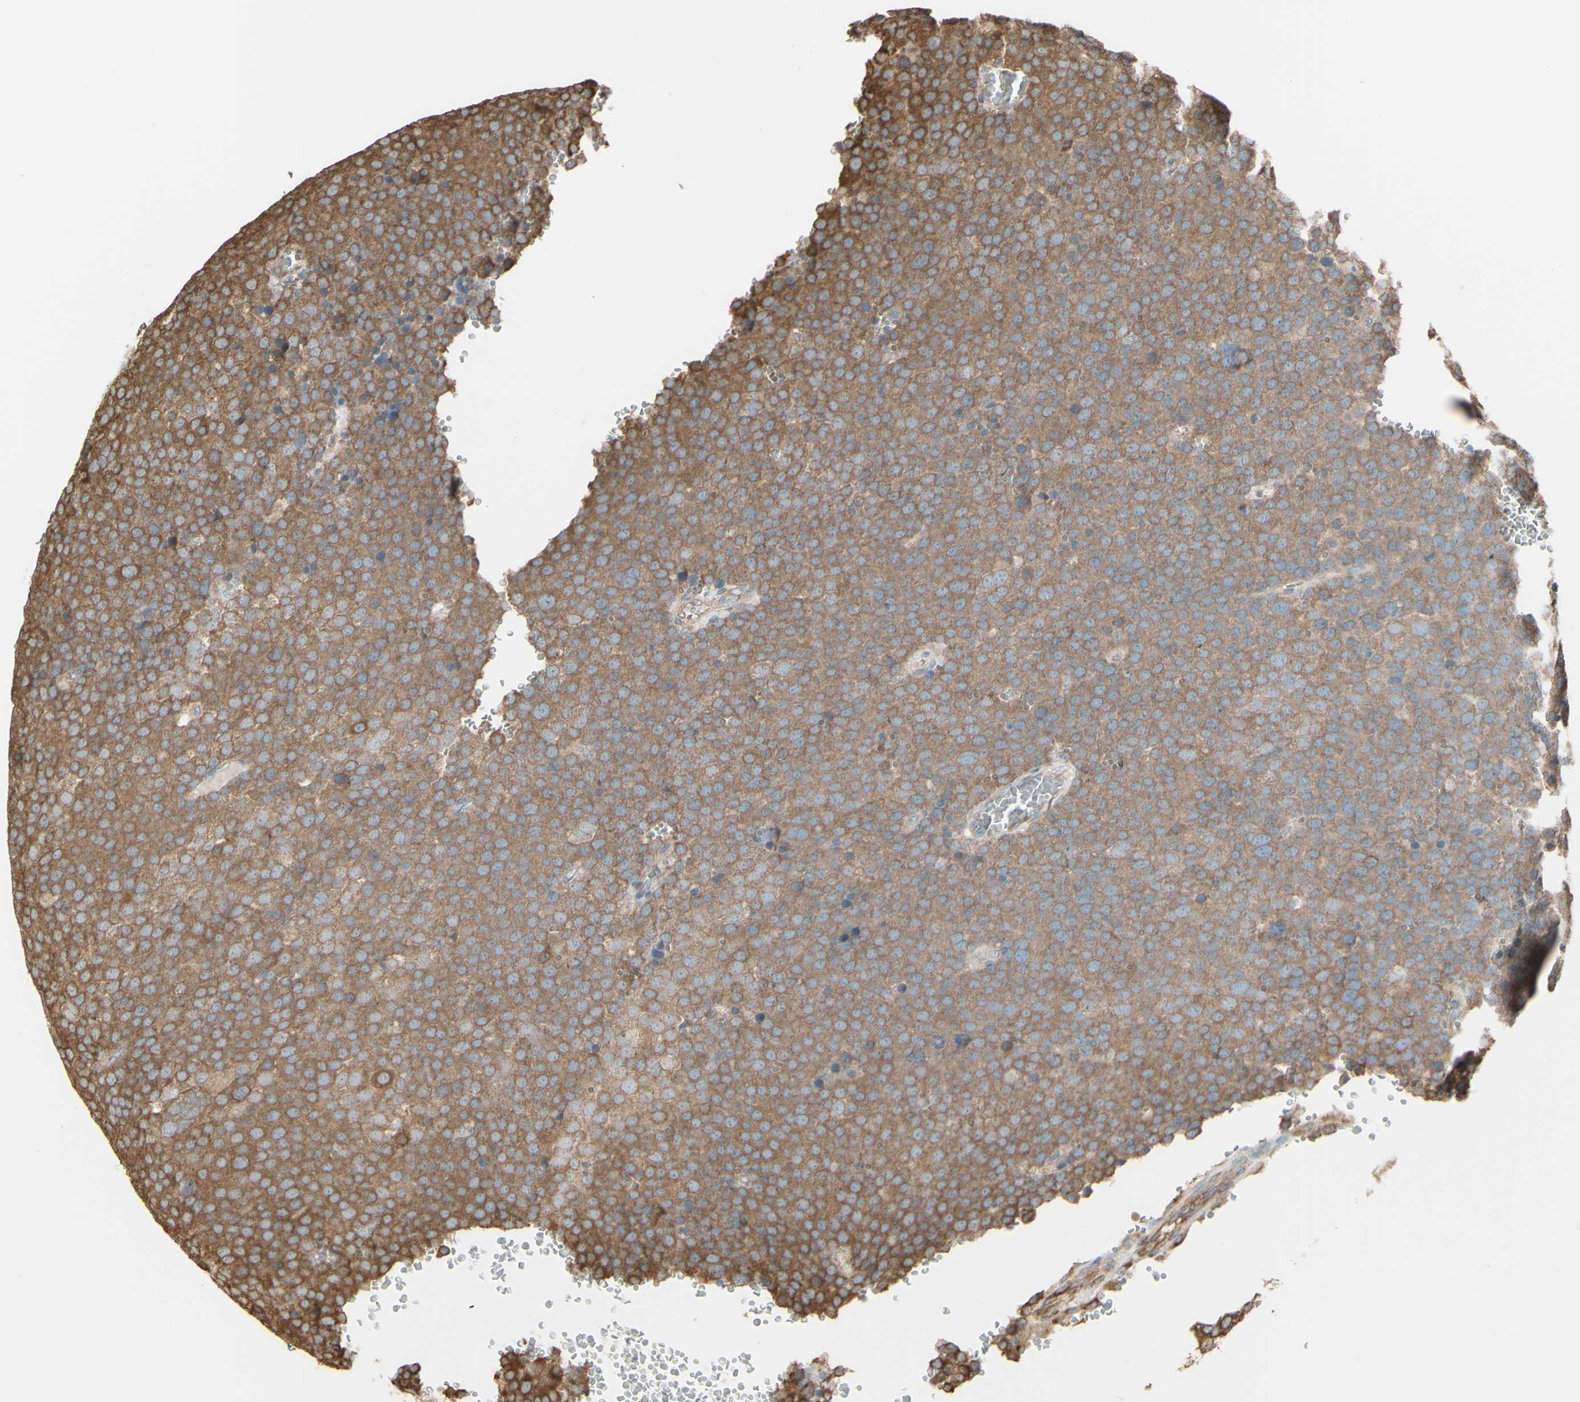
{"staining": {"intensity": "moderate", "quantity": ">75%", "location": "cytoplasmic/membranous"}, "tissue": "testis cancer", "cell_type": "Tumor cells", "image_type": "cancer", "snomed": [{"axis": "morphology", "description": "Seminoma, NOS"}, {"axis": "topography", "description": "Testis"}], "caption": "This is an image of IHC staining of seminoma (testis), which shows moderate expression in the cytoplasmic/membranous of tumor cells.", "gene": "EEF1B2", "patient": {"sex": "male", "age": 71}}